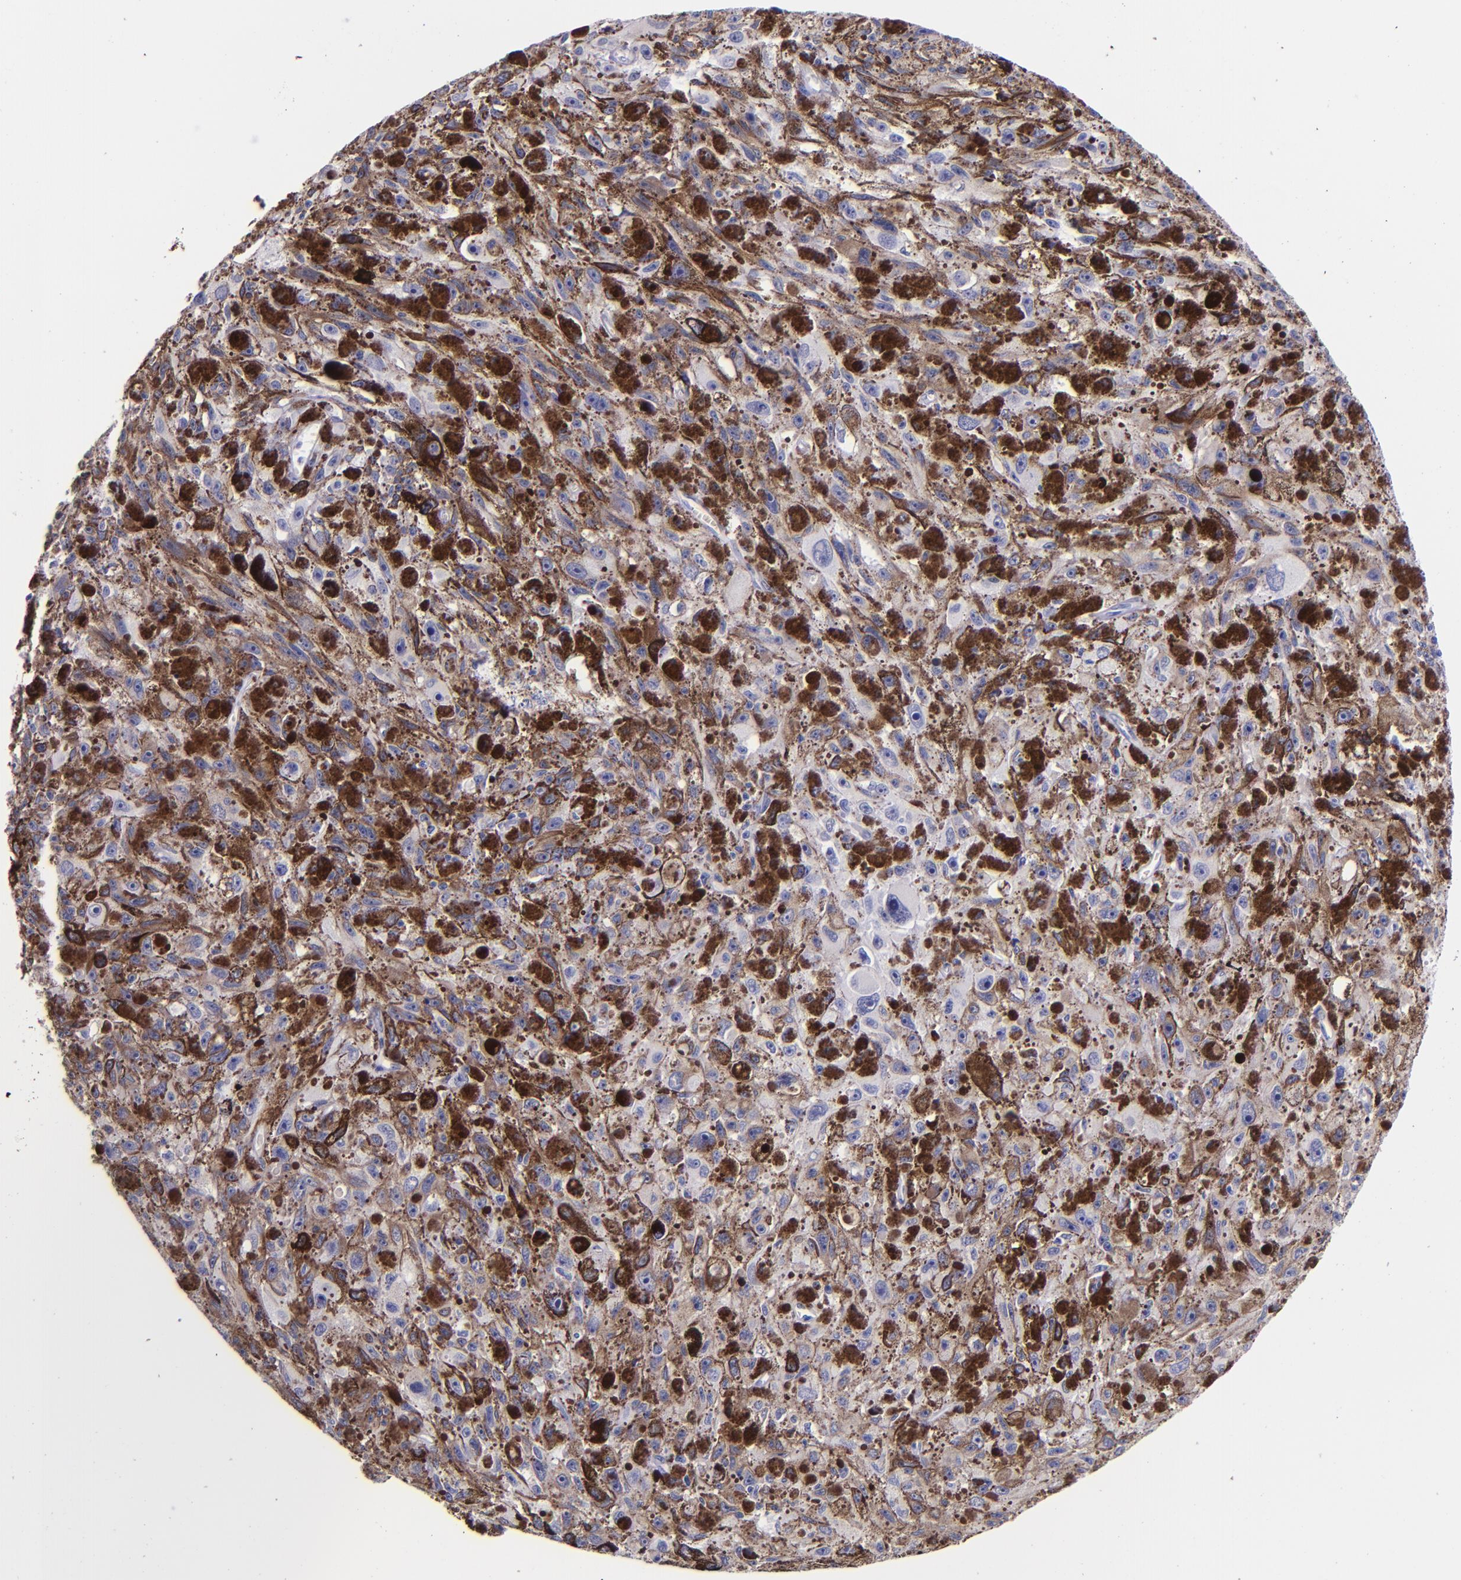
{"staining": {"intensity": "negative", "quantity": "none", "location": "none"}, "tissue": "melanoma", "cell_type": "Tumor cells", "image_type": "cancer", "snomed": [{"axis": "morphology", "description": "Malignant melanoma, NOS"}, {"axis": "topography", "description": "Skin"}], "caption": "Immunohistochemistry photomicrograph of human melanoma stained for a protein (brown), which demonstrates no positivity in tumor cells.", "gene": "F13A1", "patient": {"sex": "female", "age": 104}}